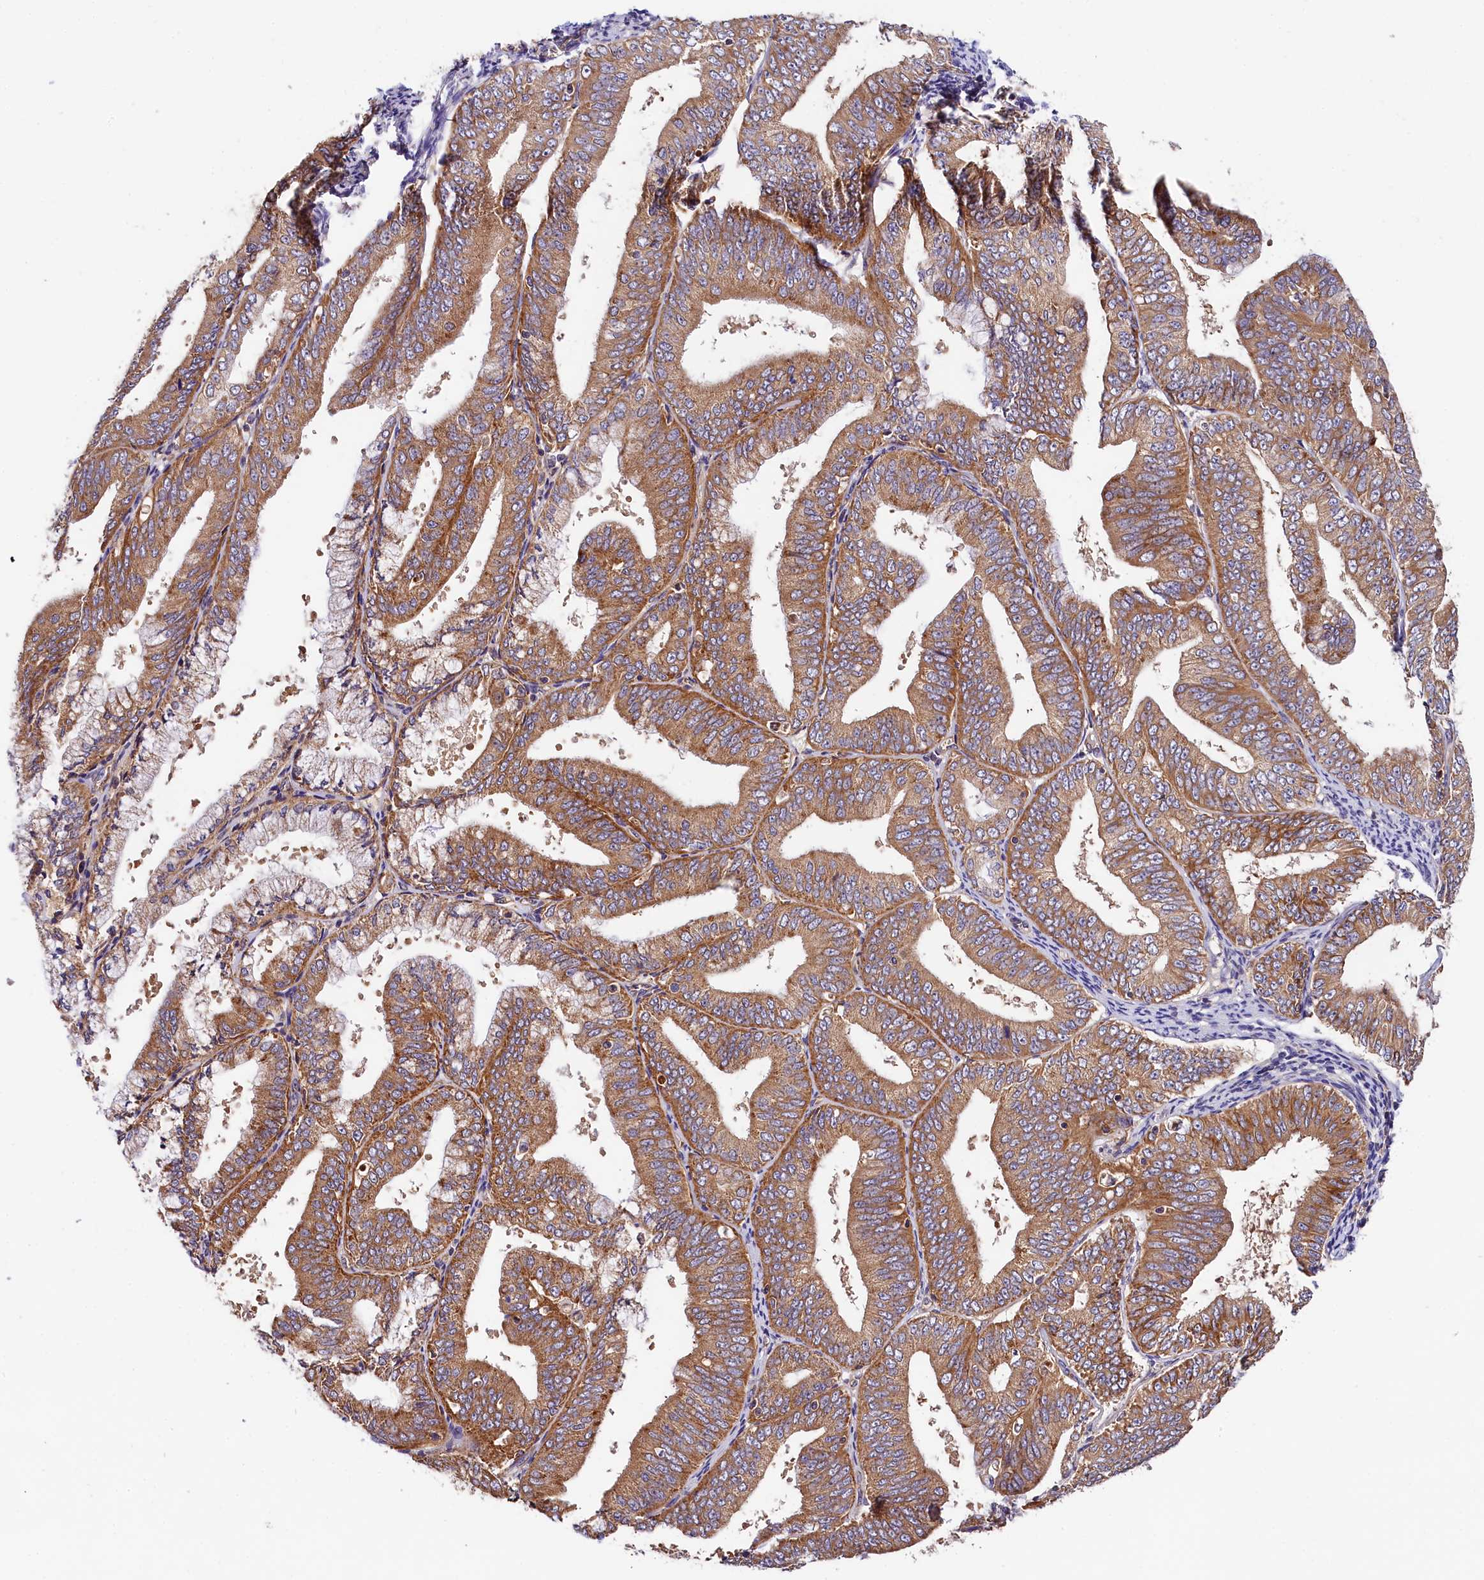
{"staining": {"intensity": "moderate", "quantity": ">75%", "location": "cytoplasmic/membranous"}, "tissue": "endometrial cancer", "cell_type": "Tumor cells", "image_type": "cancer", "snomed": [{"axis": "morphology", "description": "Adenocarcinoma, NOS"}, {"axis": "topography", "description": "Endometrium"}], "caption": "There is medium levels of moderate cytoplasmic/membranous staining in tumor cells of endometrial cancer (adenocarcinoma), as demonstrated by immunohistochemical staining (brown color).", "gene": "SPG11", "patient": {"sex": "female", "age": 63}}